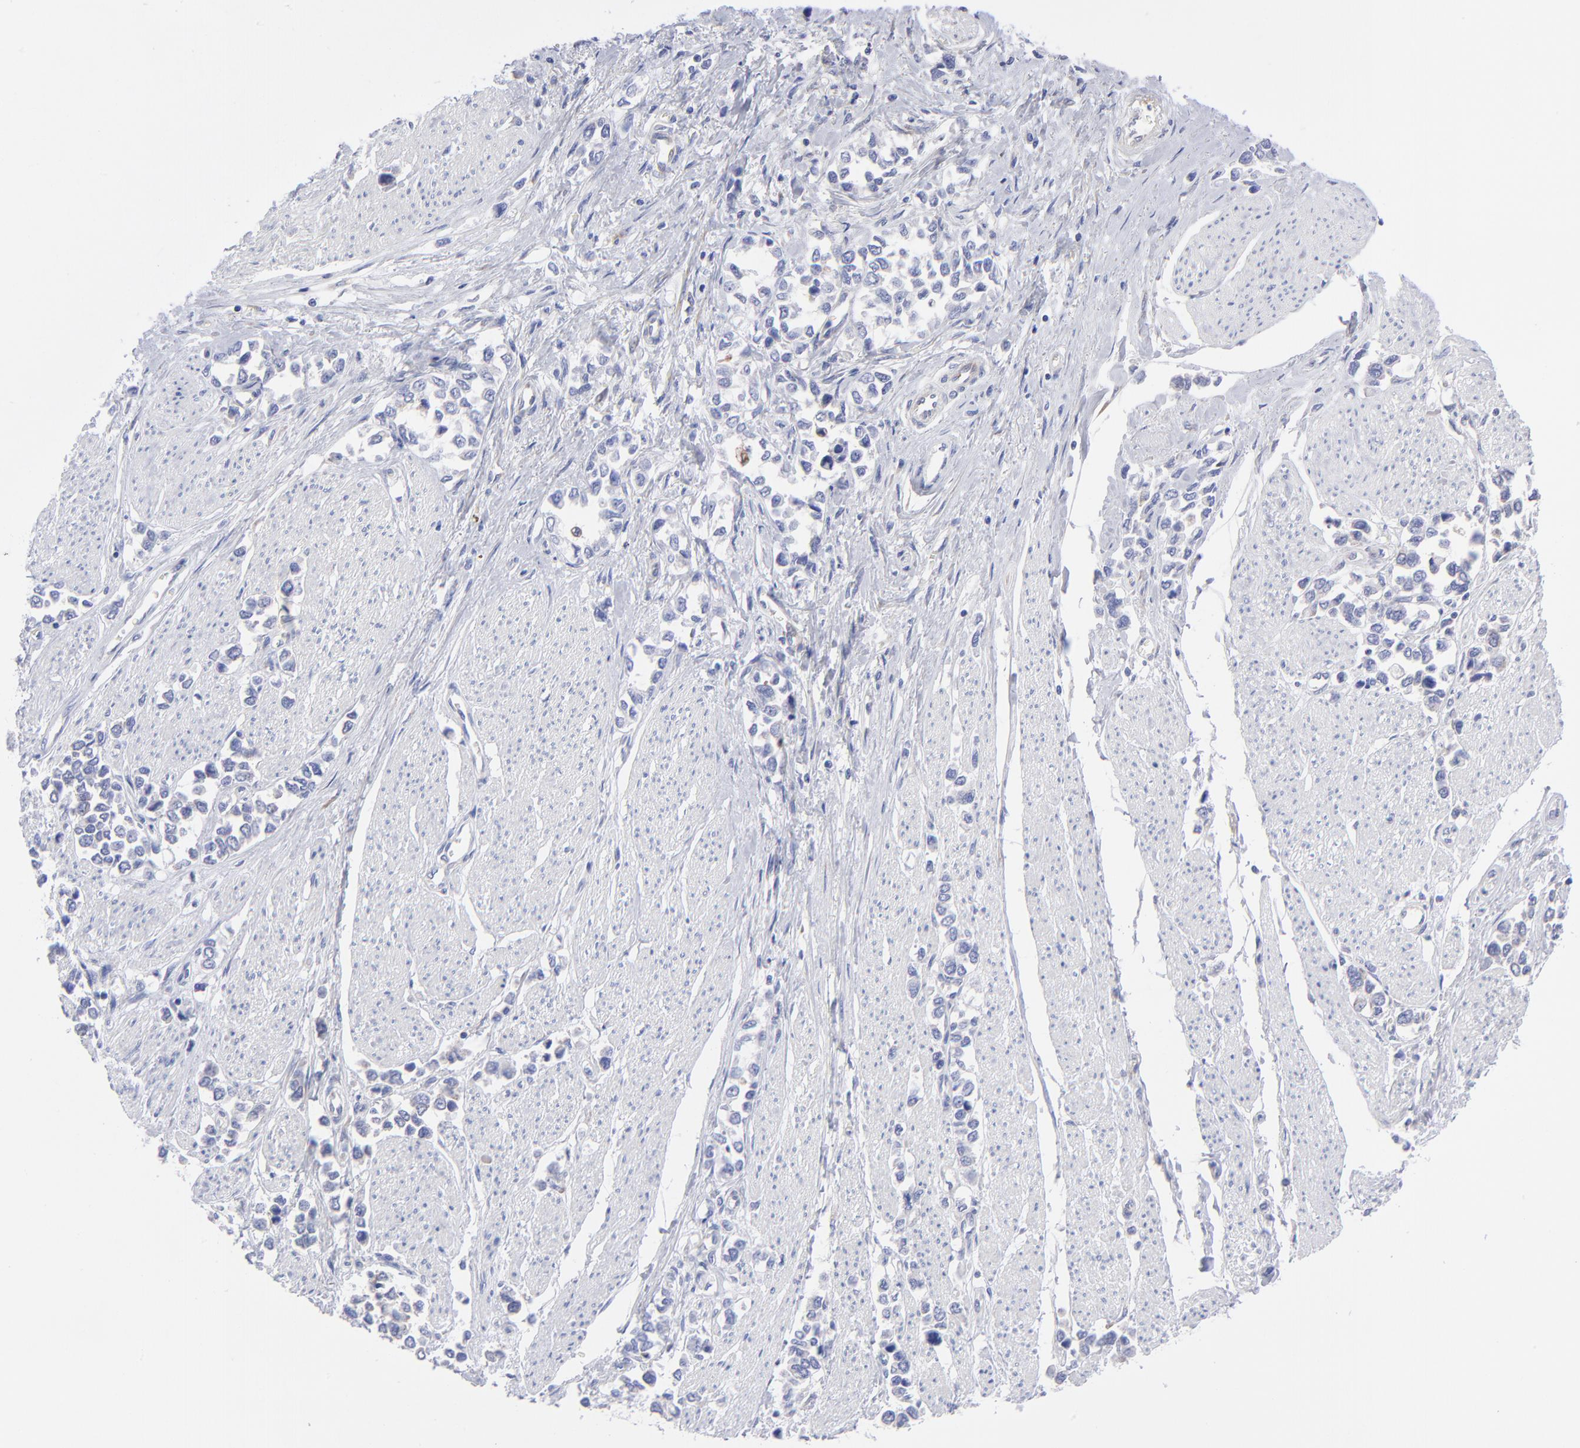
{"staining": {"intensity": "weak", "quantity": "<25%", "location": "cytoplasmic/membranous"}, "tissue": "stomach cancer", "cell_type": "Tumor cells", "image_type": "cancer", "snomed": [{"axis": "morphology", "description": "Adenocarcinoma, NOS"}, {"axis": "topography", "description": "Stomach, upper"}], "caption": "Immunohistochemical staining of human stomach cancer demonstrates no significant staining in tumor cells.", "gene": "EIF2AK2", "patient": {"sex": "male", "age": 76}}